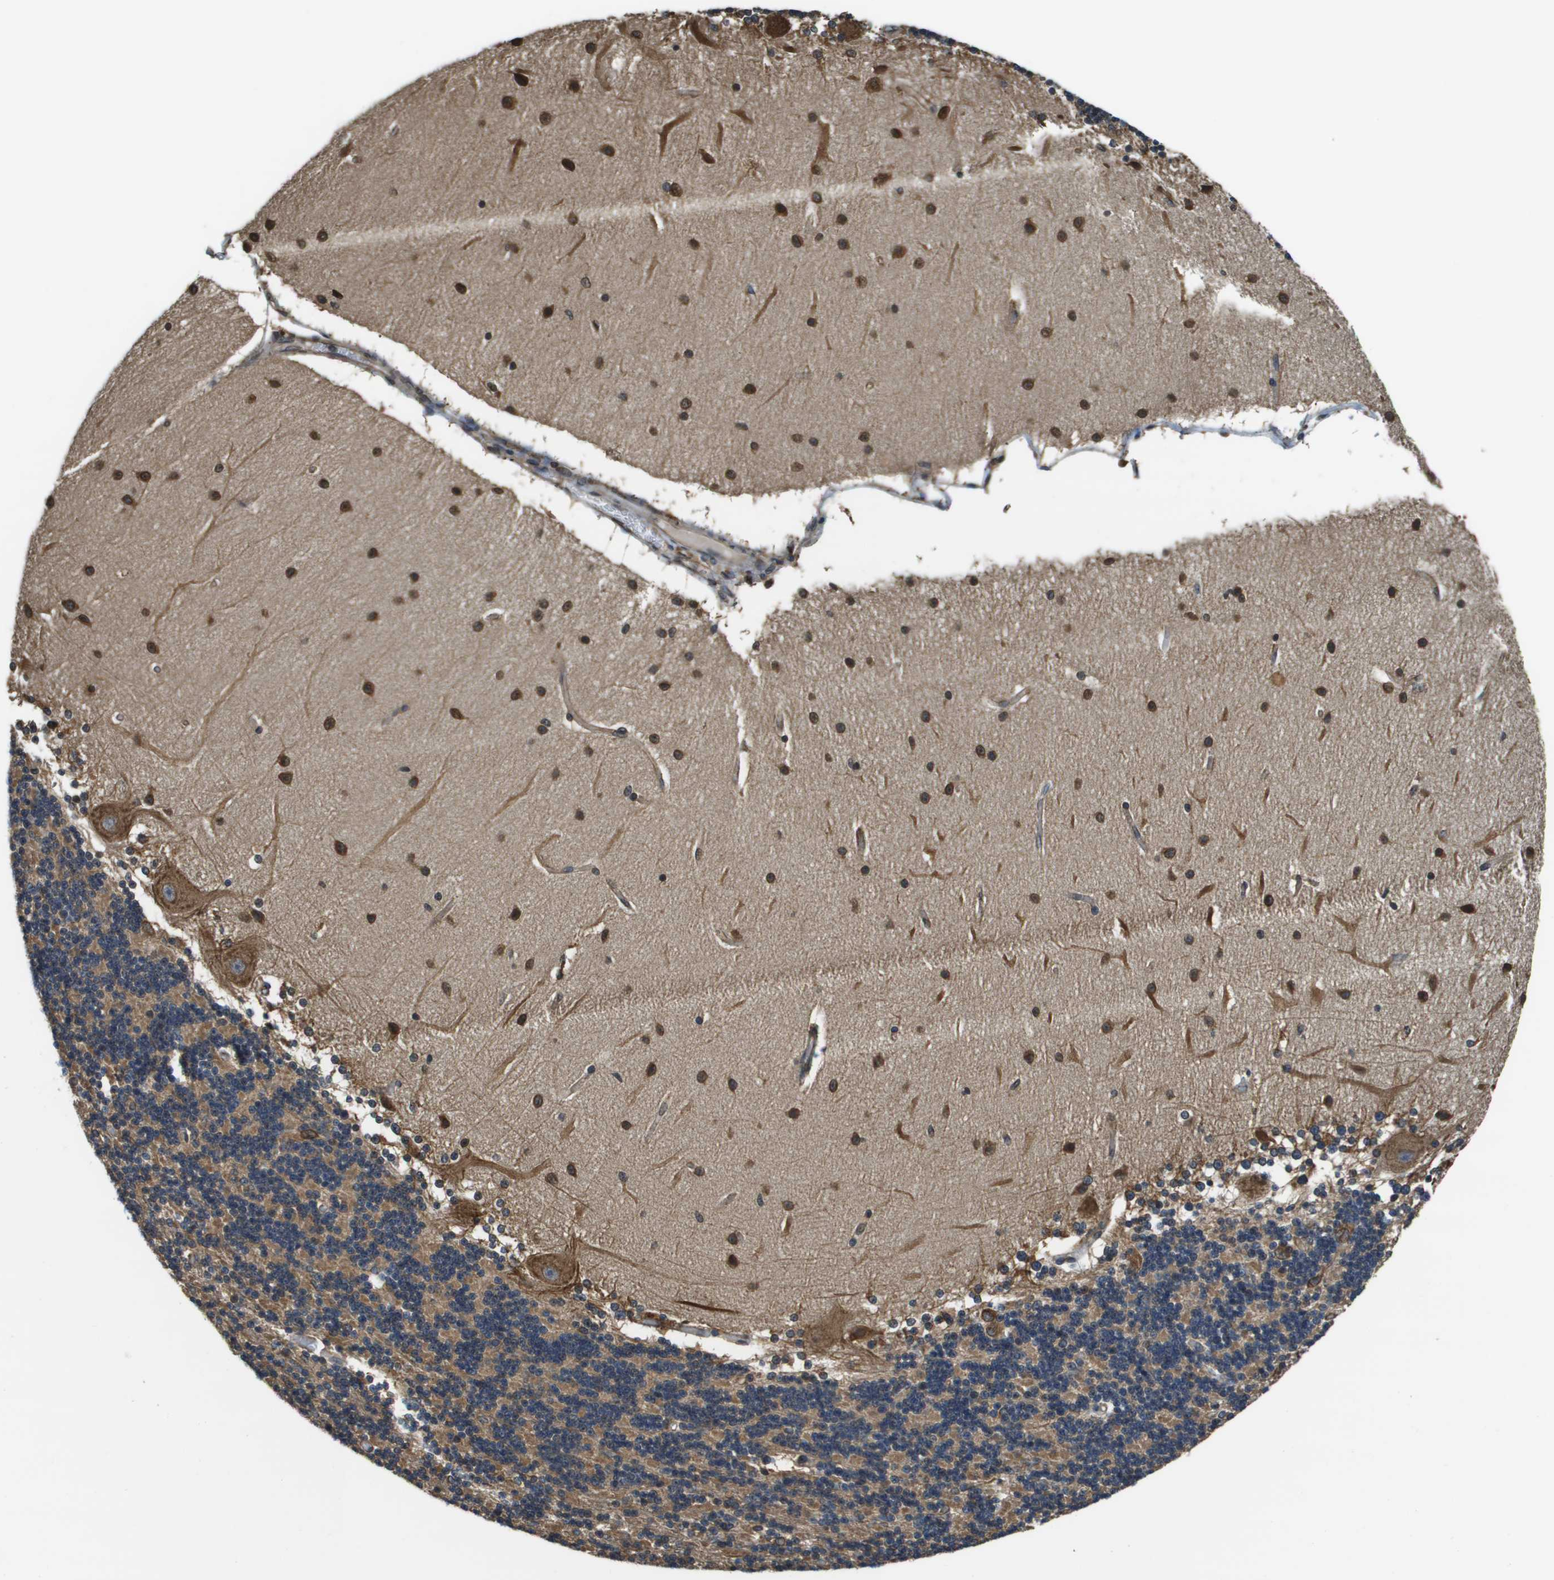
{"staining": {"intensity": "moderate", "quantity": "25%-75%", "location": "cytoplasmic/membranous"}, "tissue": "cerebellum", "cell_type": "Cells in granular layer", "image_type": "normal", "snomed": [{"axis": "morphology", "description": "Normal tissue, NOS"}, {"axis": "topography", "description": "Cerebellum"}], "caption": "Cerebellum stained with immunohistochemistry shows moderate cytoplasmic/membranous expression in about 25%-75% of cells in granular layer. The protein is shown in brown color, while the nuclei are stained blue.", "gene": "SEC62", "patient": {"sex": "female", "age": 54}}